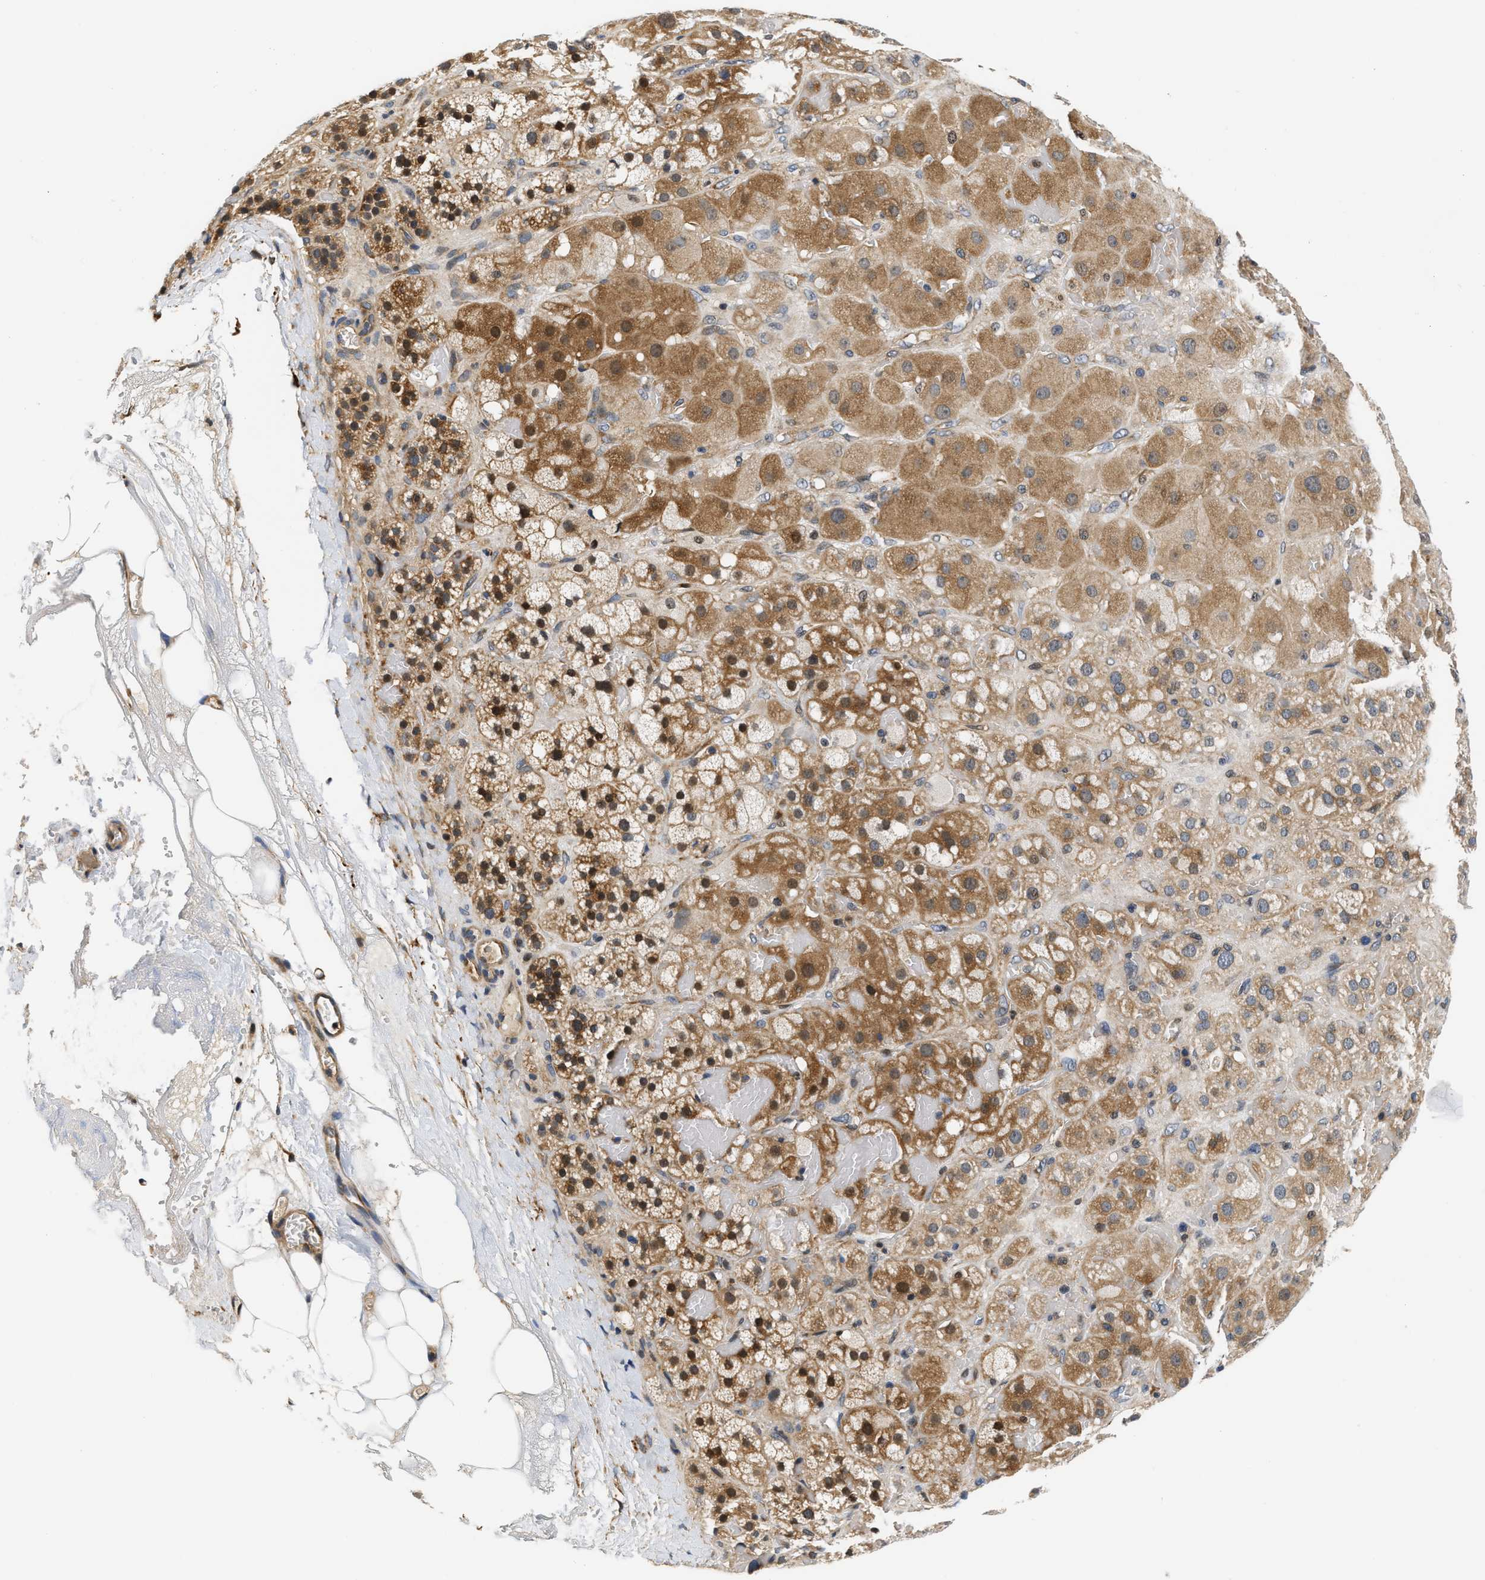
{"staining": {"intensity": "moderate", "quantity": ">75%", "location": "cytoplasmic/membranous"}, "tissue": "adrenal gland", "cell_type": "Glandular cells", "image_type": "normal", "snomed": [{"axis": "morphology", "description": "Normal tissue, NOS"}, {"axis": "topography", "description": "Adrenal gland"}], "caption": "Approximately >75% of glandular cells in benign human adrenal gland exhibit moderate cytoplasmic/membranous protein expression as visualized by brown immunohistochemical staining.", "gene": "TNIP2", "patient": {"sex": "female", "age": 47}}